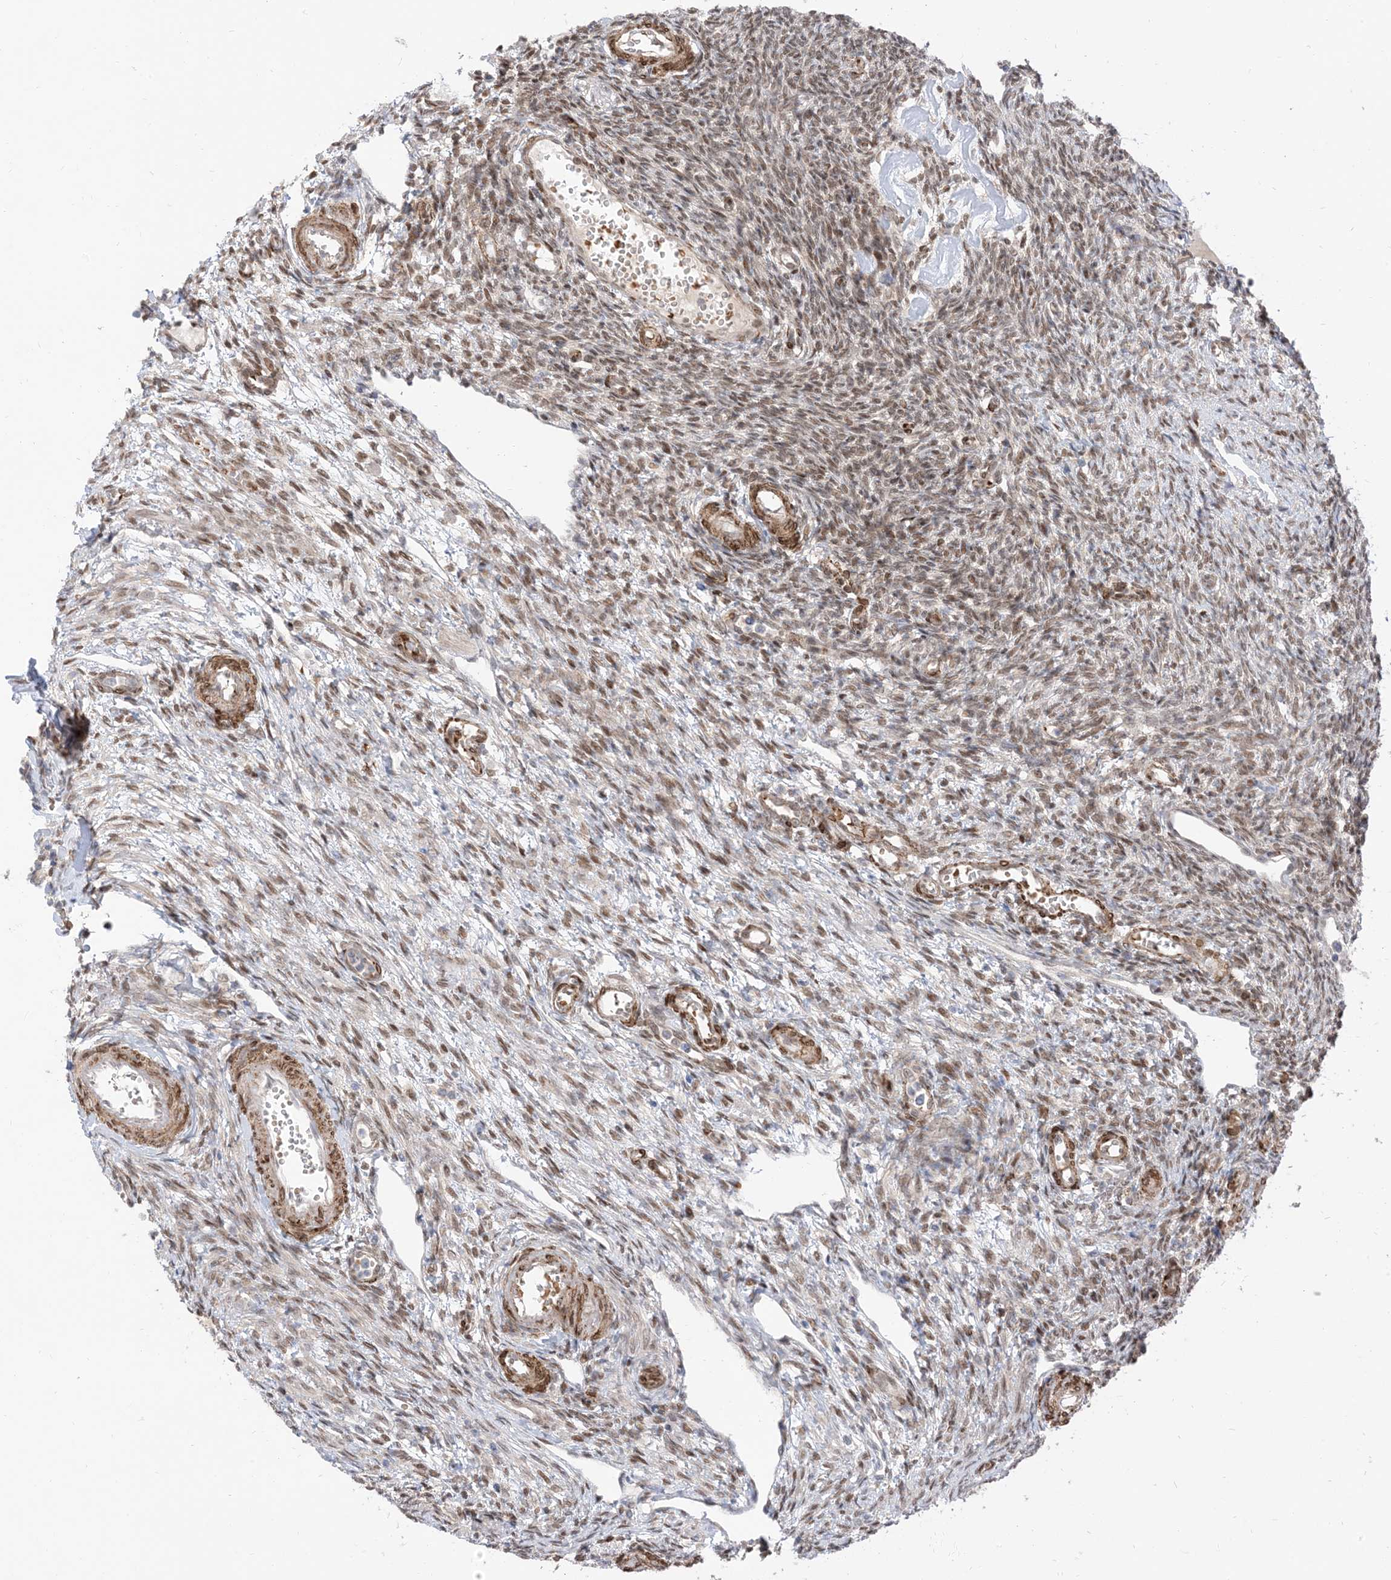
{"staining": {"intensity": "moderate", "quantity": "25%-75%", "location": "nuclear"}, "tissue": "ovary", "cell_type": "Ovarian stroma cells", "image_type": "normal", "snomed": [{"axis": "morphology", "description": "Normal tissue, NOS"}, {"axis": "morphology", "description": "Cyst, NOS"}, {"axis": "topography", "description": "Ovary"}], "caption": "Moderate nuclear positivity for a protein is seen in about 25%-75% of ovarian stroma cells of normal ovary using IHC.", "gene": "RIN1", "patient": {"sex": "female", "age": 33}}